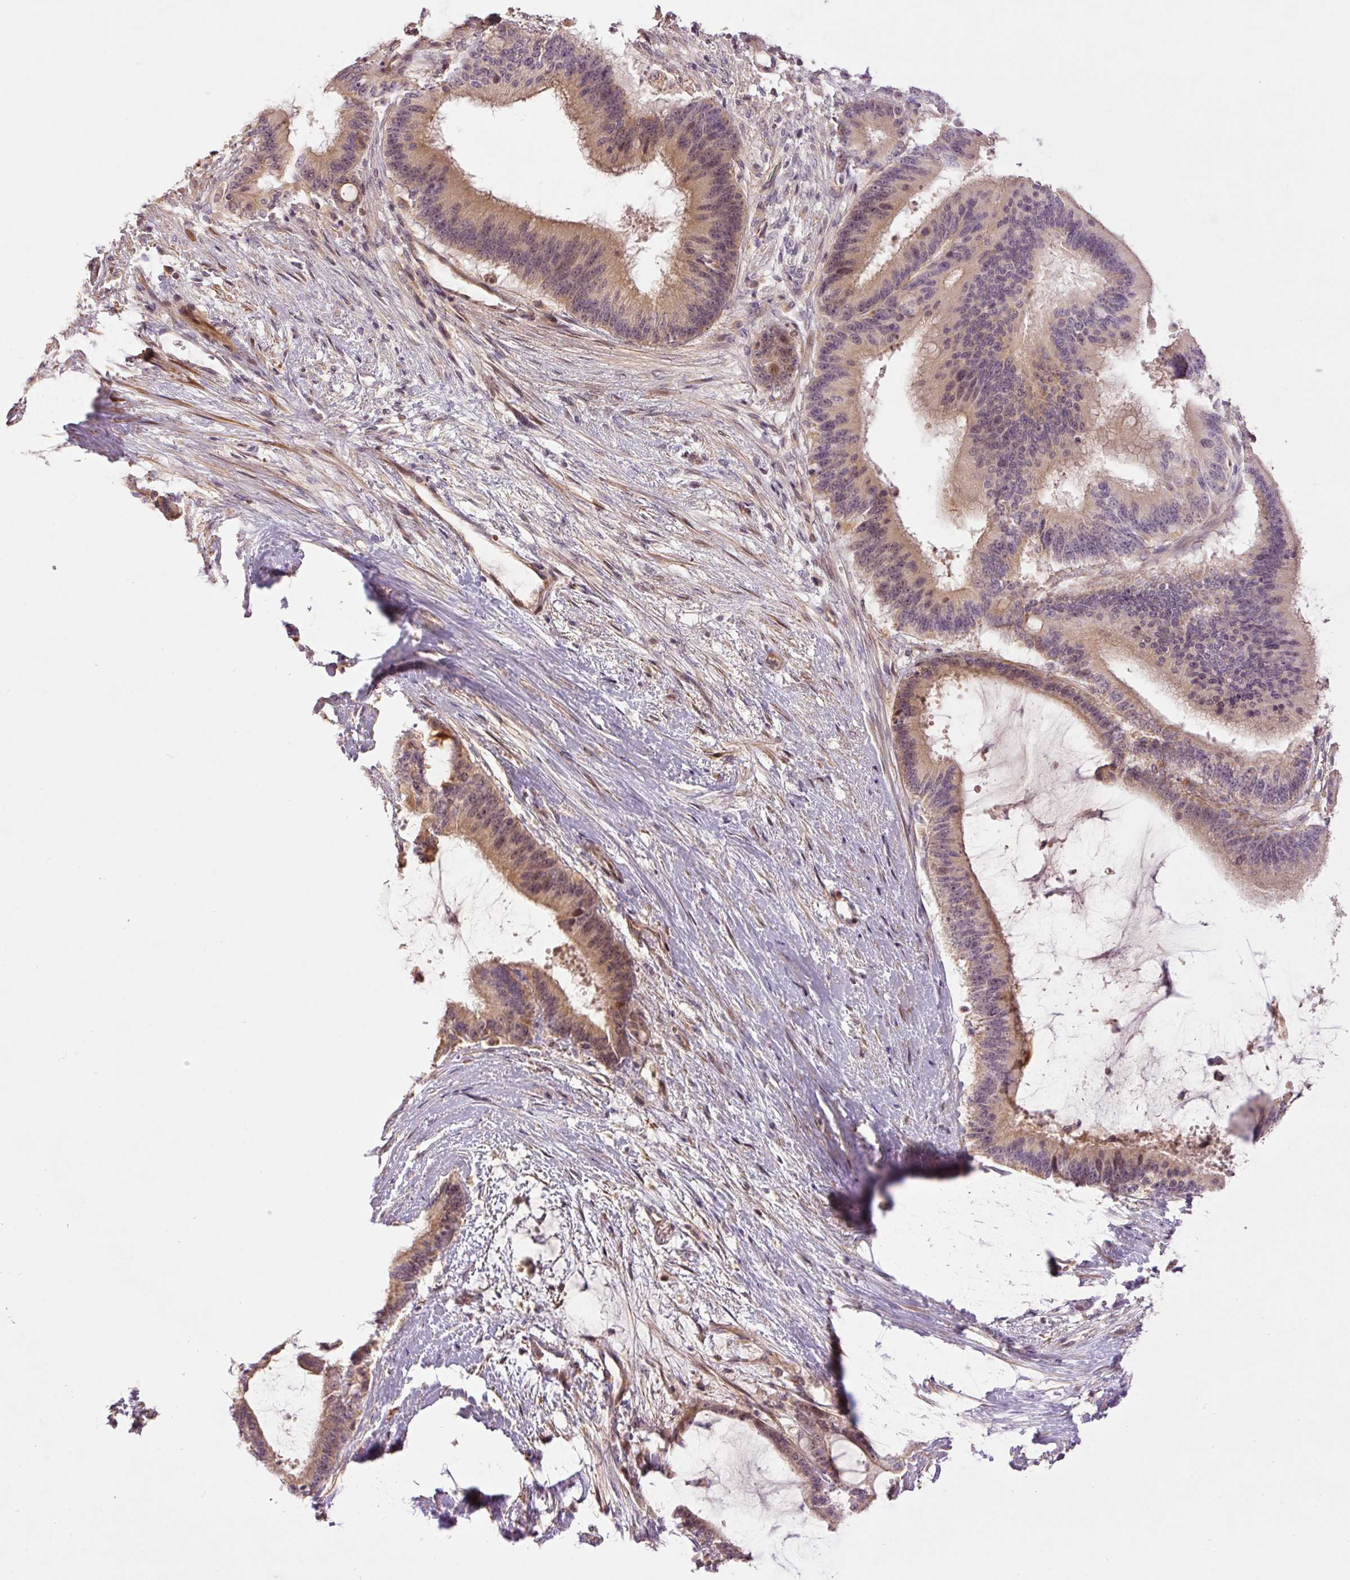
{"staining": {"intensity": "moderate", "quantity": ">75%", "location": "cytoplasmic/membranous,nuclear"}, "tissue": "liver cancer", "cell_type": "Tumor cells", "image_type": "cancer", "snomed": [{"axis": "morphology", "description": "Normal tissue, NOS"}, {"axis": "morphology", "description": "Cholangiocarcinoma"}, {"axis": "topography", "description": "Liver"}, {"axis": "topography", "description": "Peripheral nerve tissue"}], "caption": "The histopathology image exhibits a brown stain indicating the presence of a protein in the cytoplasmic/membranous and nuclear of tumor cells in liver cancer.", "gene": "SLC29A3", "patient": {"sex": "female", "age": 73}}